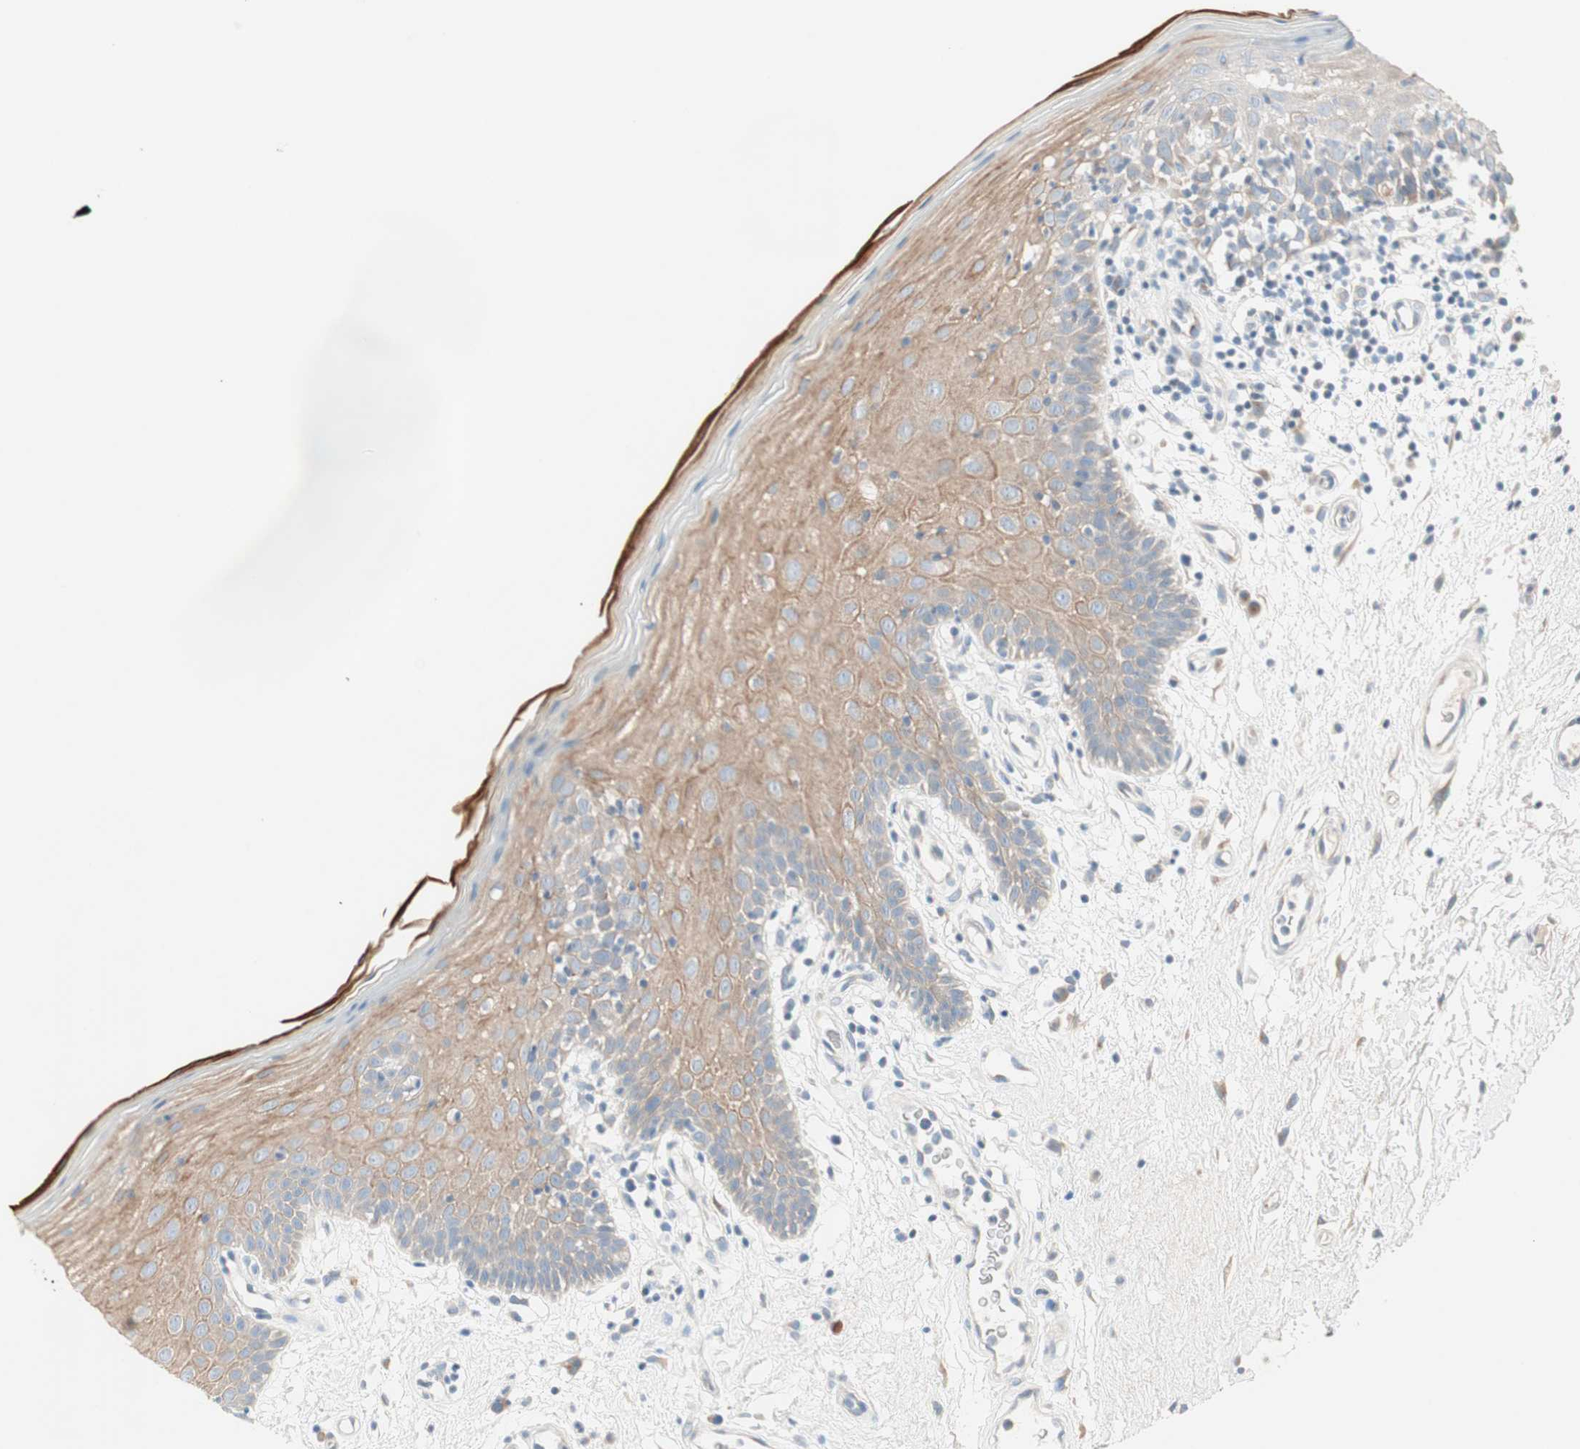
{"staining": {"intensity": "moderate", "quantity": ">75%", "location": "cytoplasmic/membranous"}, "tissue": "oral mucosa", "cell_type": "Squamous epithelial cells", "image_type": "normal", "snomed": [{"axis": "morphology", "description": "Normal tissue, NOS"}, {"axis": "morphology", "description": "Squamous cell carcinoma, NOS"}, {"axis": "topography", "description": "Skeletal muscle"}, {"axis": "topography", "description": "Oral tissue"}, {"axis": "topography", "description": "Head-Neck"}], "caption": "Oral mucosa stained with IHC displays moderate cytoplasmic/membranous expression in approximately >75% of squamous epithelial cells. The staining was performed using DAB, with brown indicating positive protein expression. Nuclei are stained blue with hematoxylin.", "gene": "SULT1C2", "patient": {"sex": "male", "age": 71}}